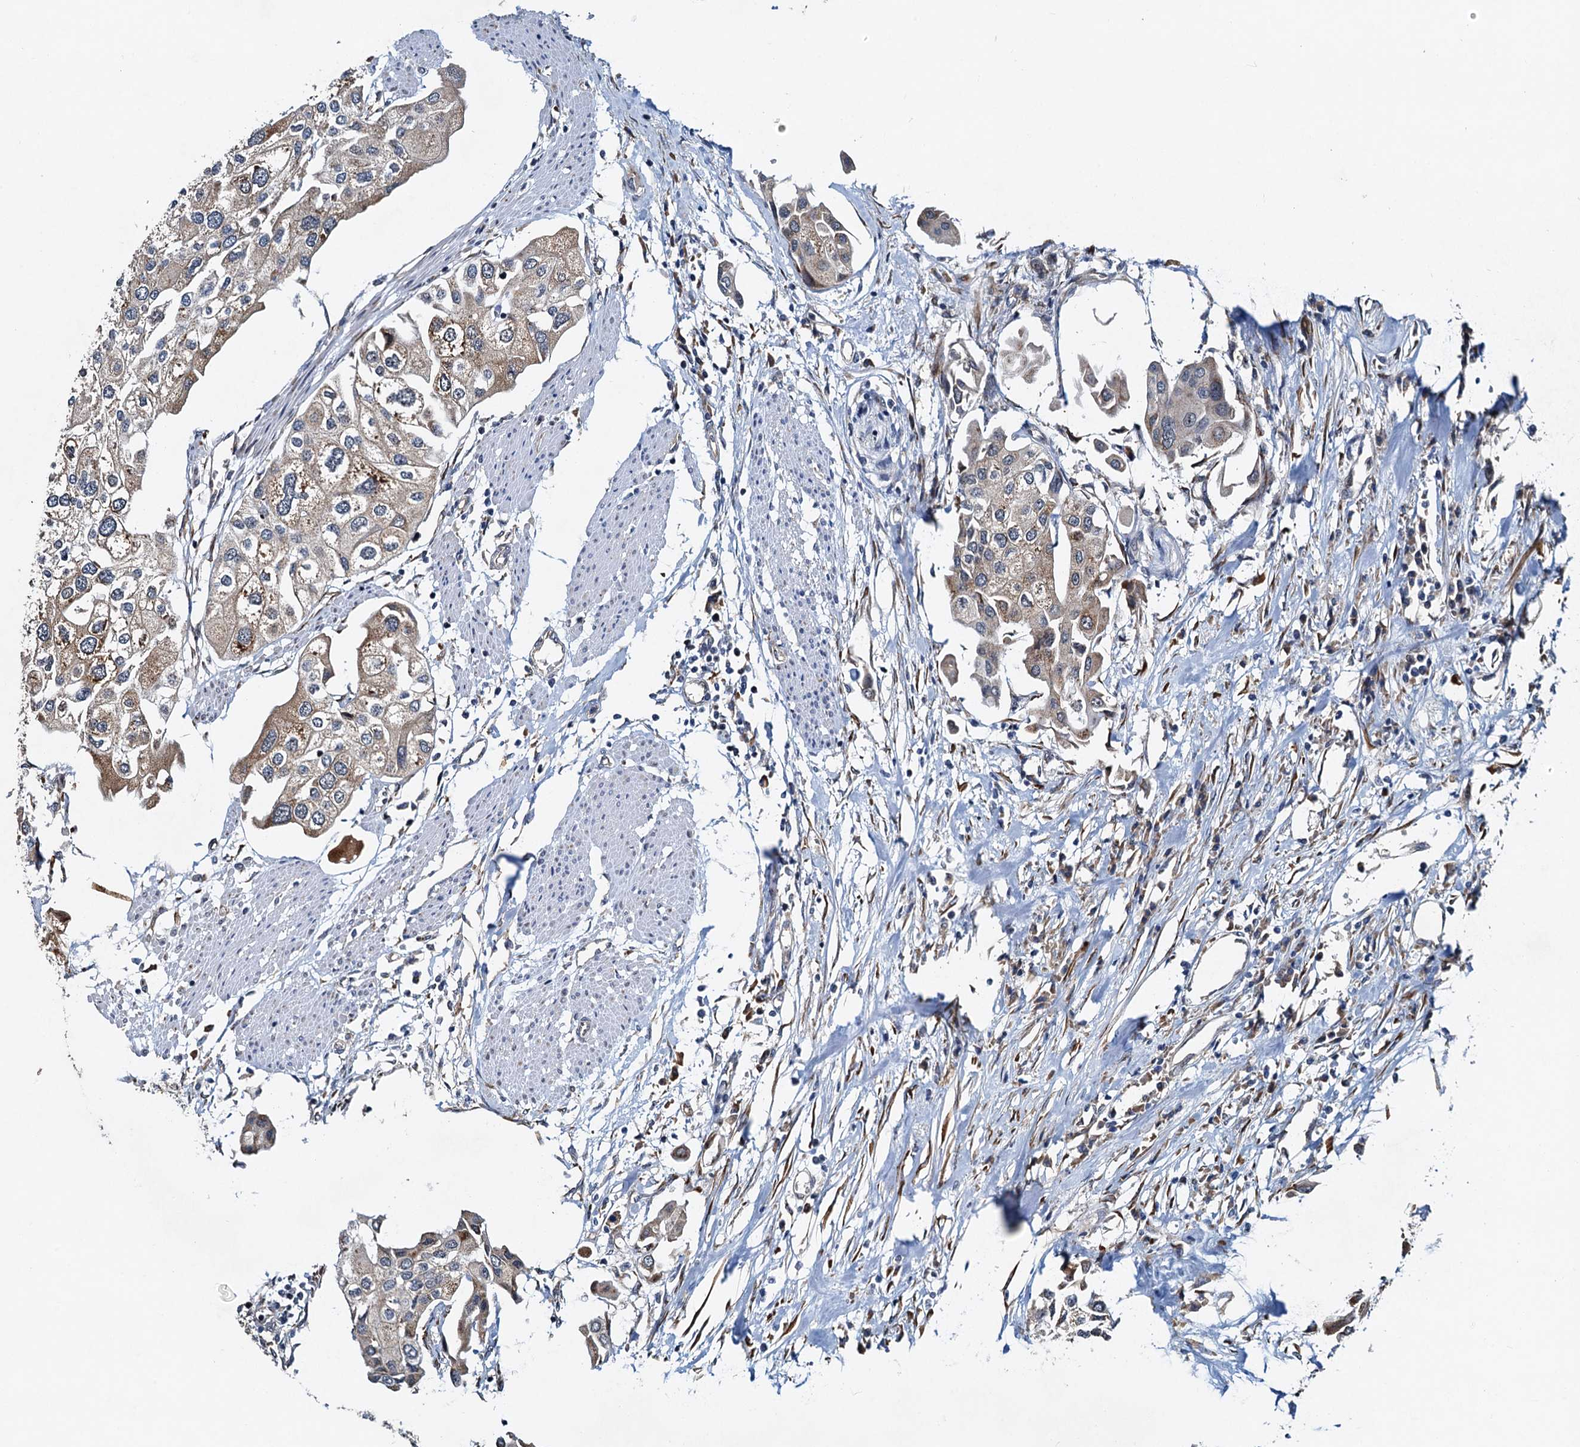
{"staining": {"intensity": "weak", "quantity": ">75%", "location": "cytoplasmic/membranous"}, "tissue": "urothelial cancer", "cell_type": "Tumor cells", "image_type": "cancer", "snomed": [{"axis": "morphology", "description": "Urothelial carcinoma, High grade"}, {"axis": "topography", "description": "Urinary bladder"}], "caption": "Immunohistochemistry (IHC) of human urothelial cancer exhibits low levels of weak cytoplasmic/membranous positivity in about >75% of tumor cells. (Brightfield microscopy of DAB IHC at high magnification).", "gene": "DNAJC21", "patient": {"sex": "male", "age": 64}}